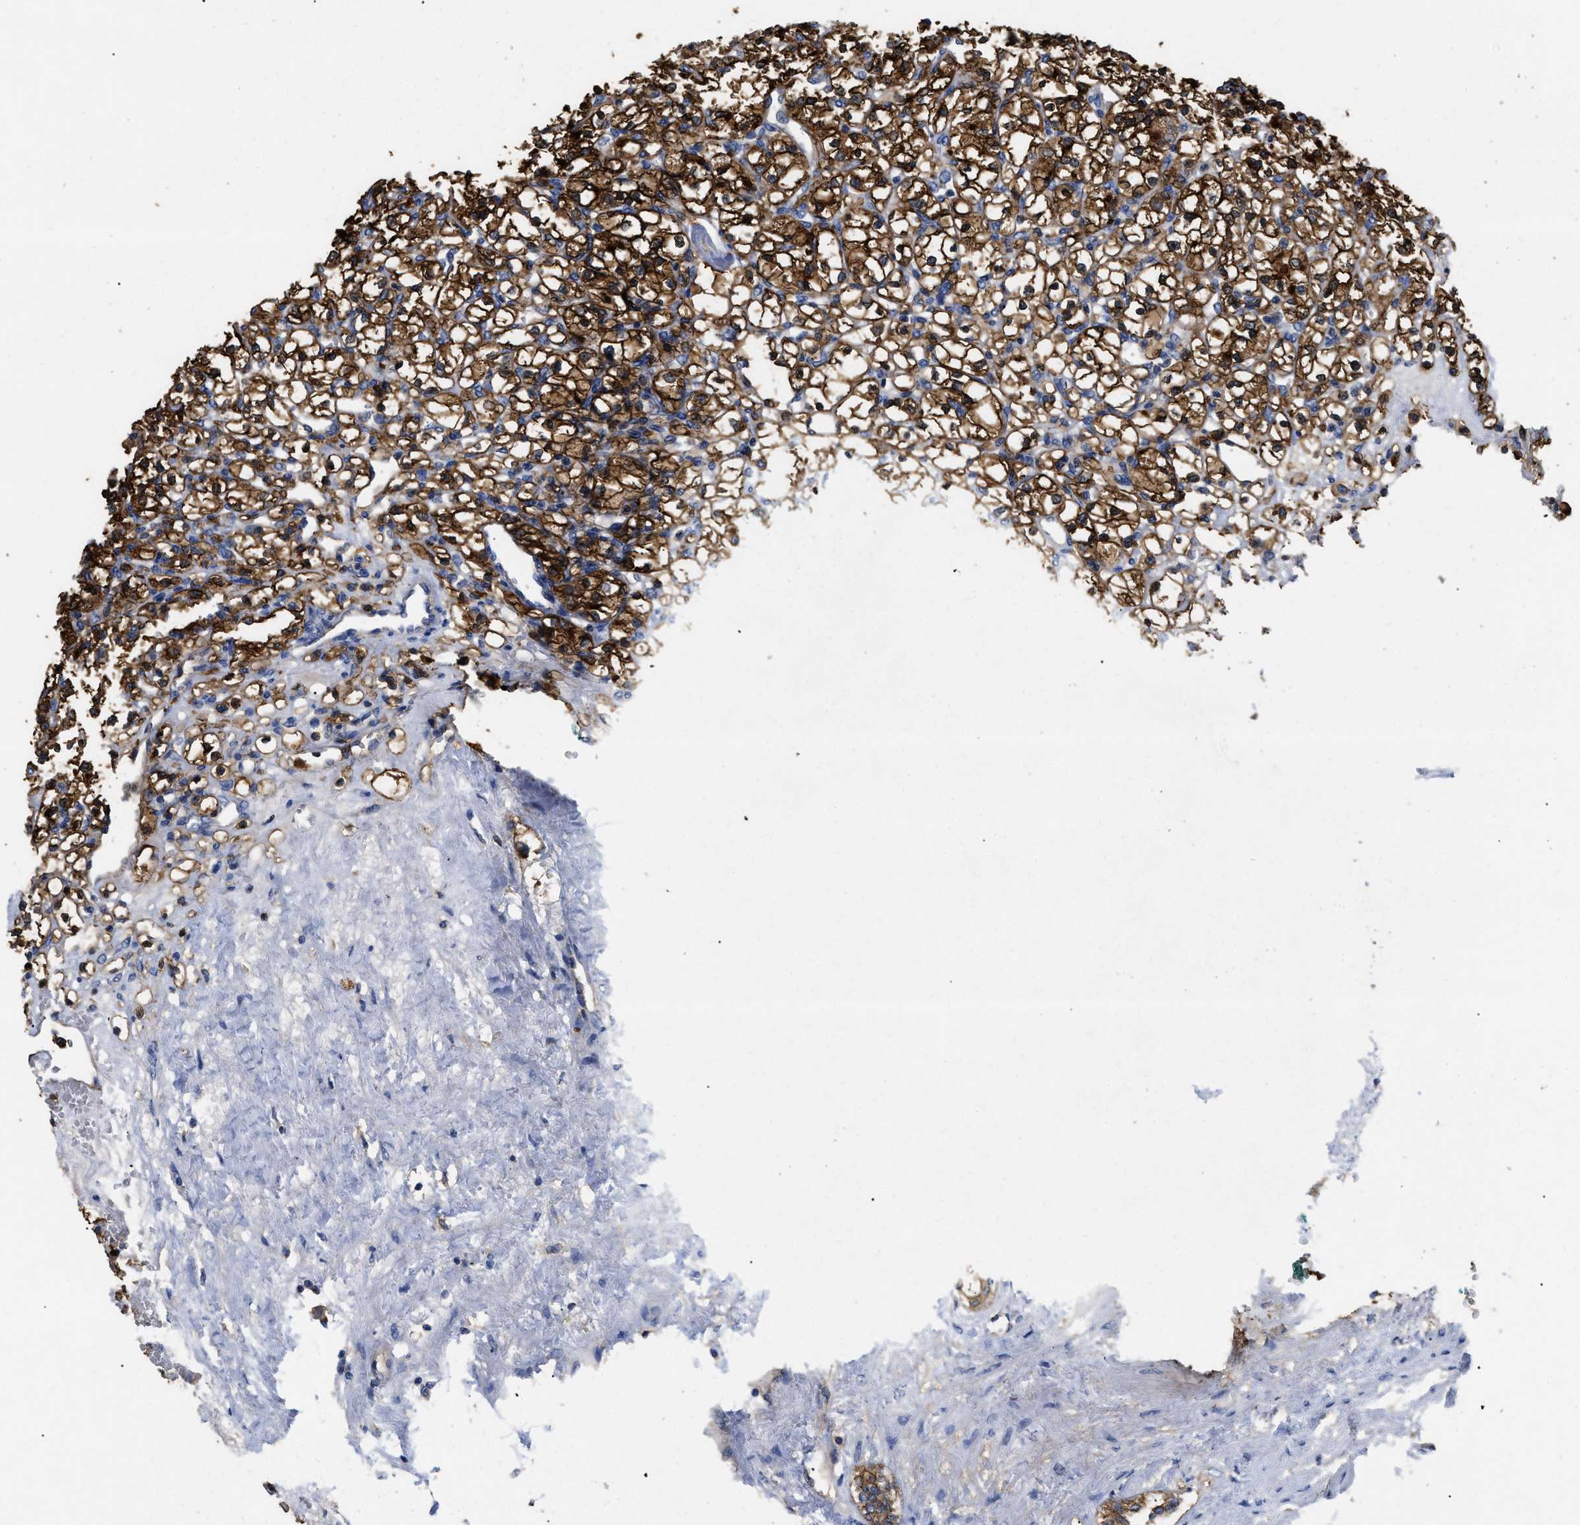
{"staining": {"intensity": "strong", "quantity": ">75%", "location": "cytoplasmic/membranous,nuclear"}, "tissue": "renal cancer", "cell_type": "Tumor cells", "image_type": "cancer", "snomed": [{"axis": "morphology", "description": "Adenocarcinoma, NOS"}, {"axis": "topography", "description": "Kidney"}], "caption": "Immunohistochemistry (DAB (3,3'-diaminobenzidine)) staining of renal cancer (adenocarcinoma) reveals strong cytoplasmic/membranous and nuclear protein expression in approximately >75% of tumor cells.", "gene": "ANXA4", "patient": {"sex": "female", "age": 83}}